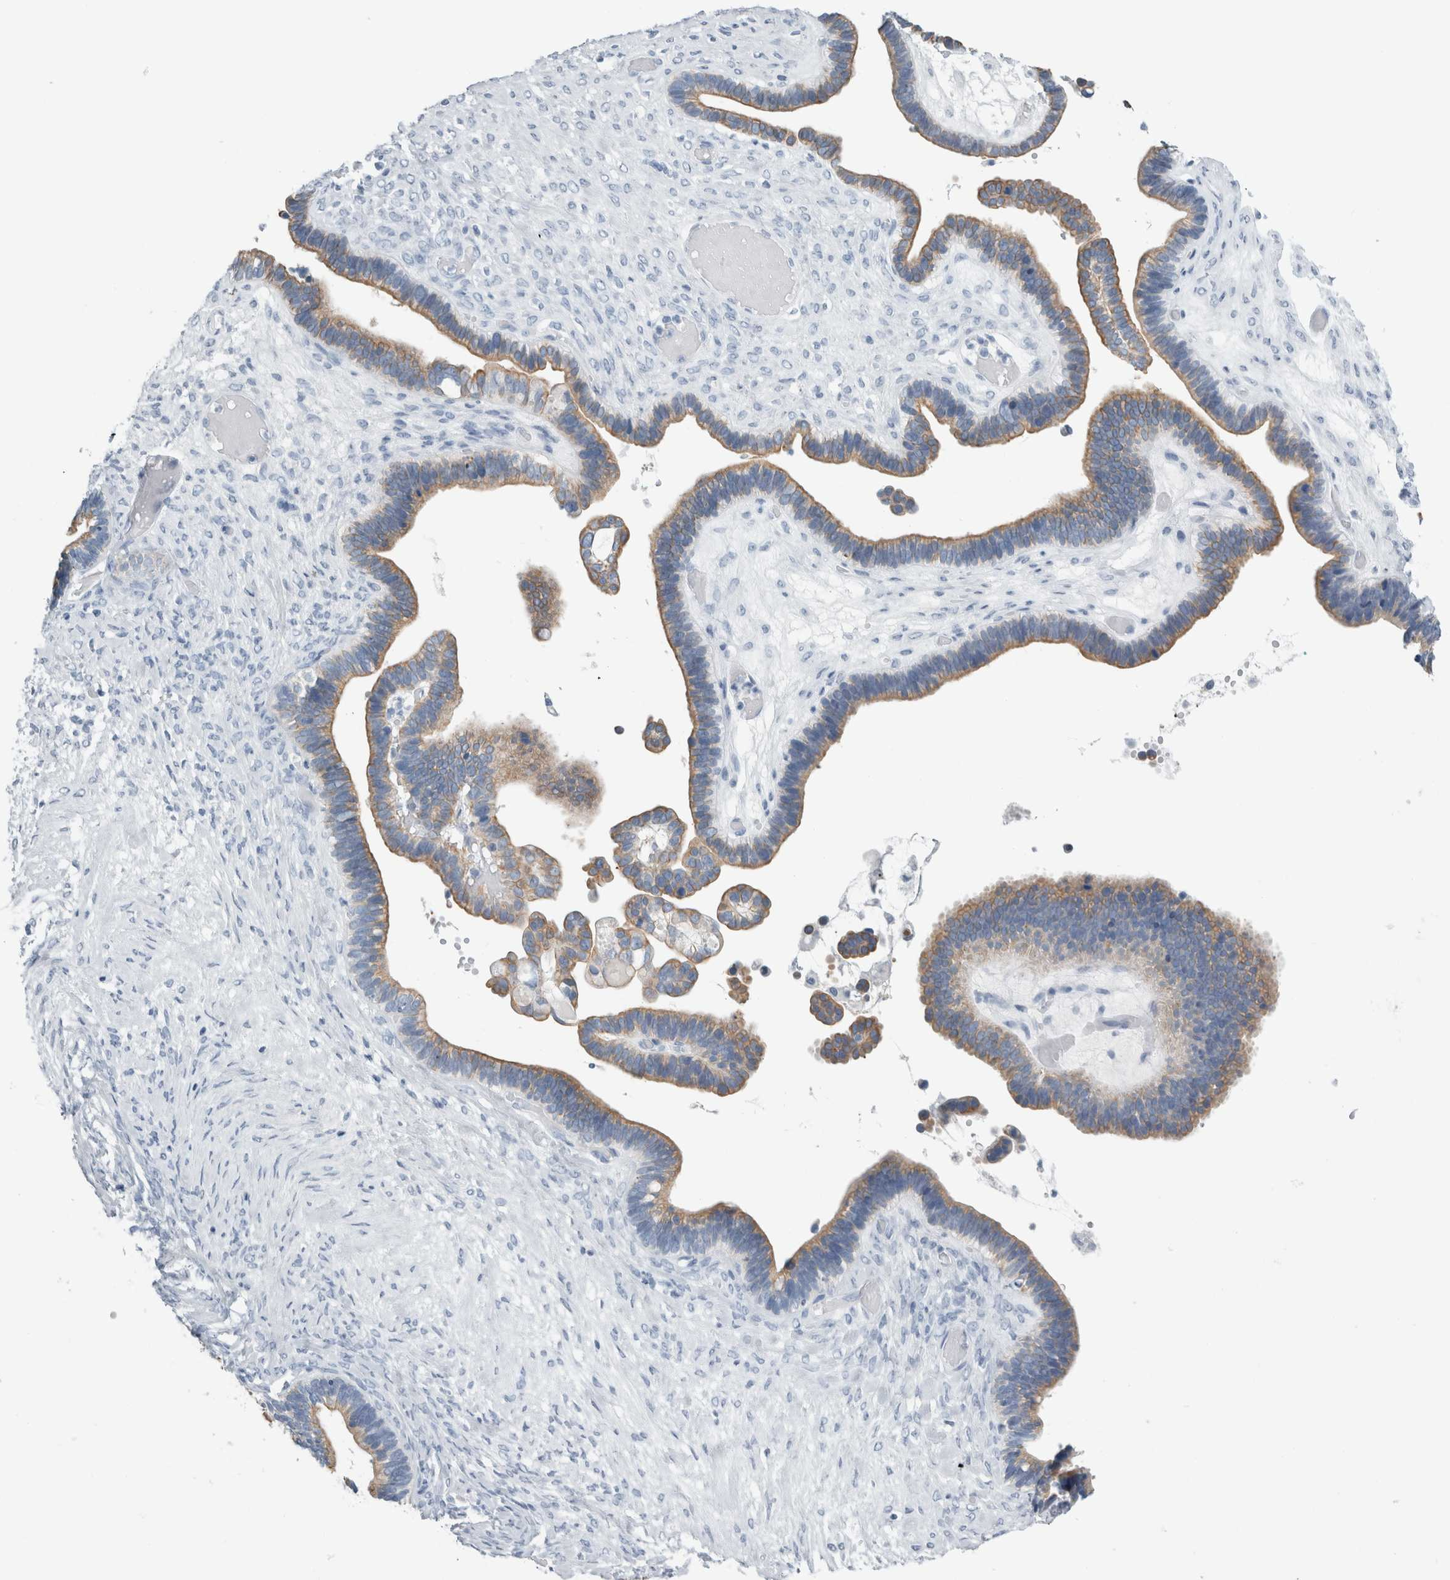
{"staining": {"intensity": "weak", "quantity": "25%-75%", "location": "cytoplasmic/membranous"}, "tissue": "ovarian cancer", "cell_type": "Tumor cells", "image_type": "cancer", "snomed": [{"axis": "morphology", "description": "Cystadenocarcinoma, serous, NOS"}, {"axis": "topography", "description": "Ovary"}], "caption": "High-power microscopy captured an immunohistochemistry image of ovarian cancer, revealing weak cytoplasmic/membranous staining in about 25%-75% of tumor cells. (DAB IHC, brown staining for protein, blue staining for nuclei).", "gene": "RPH3AL", "patient": {"sex": "female", "age": 56}}